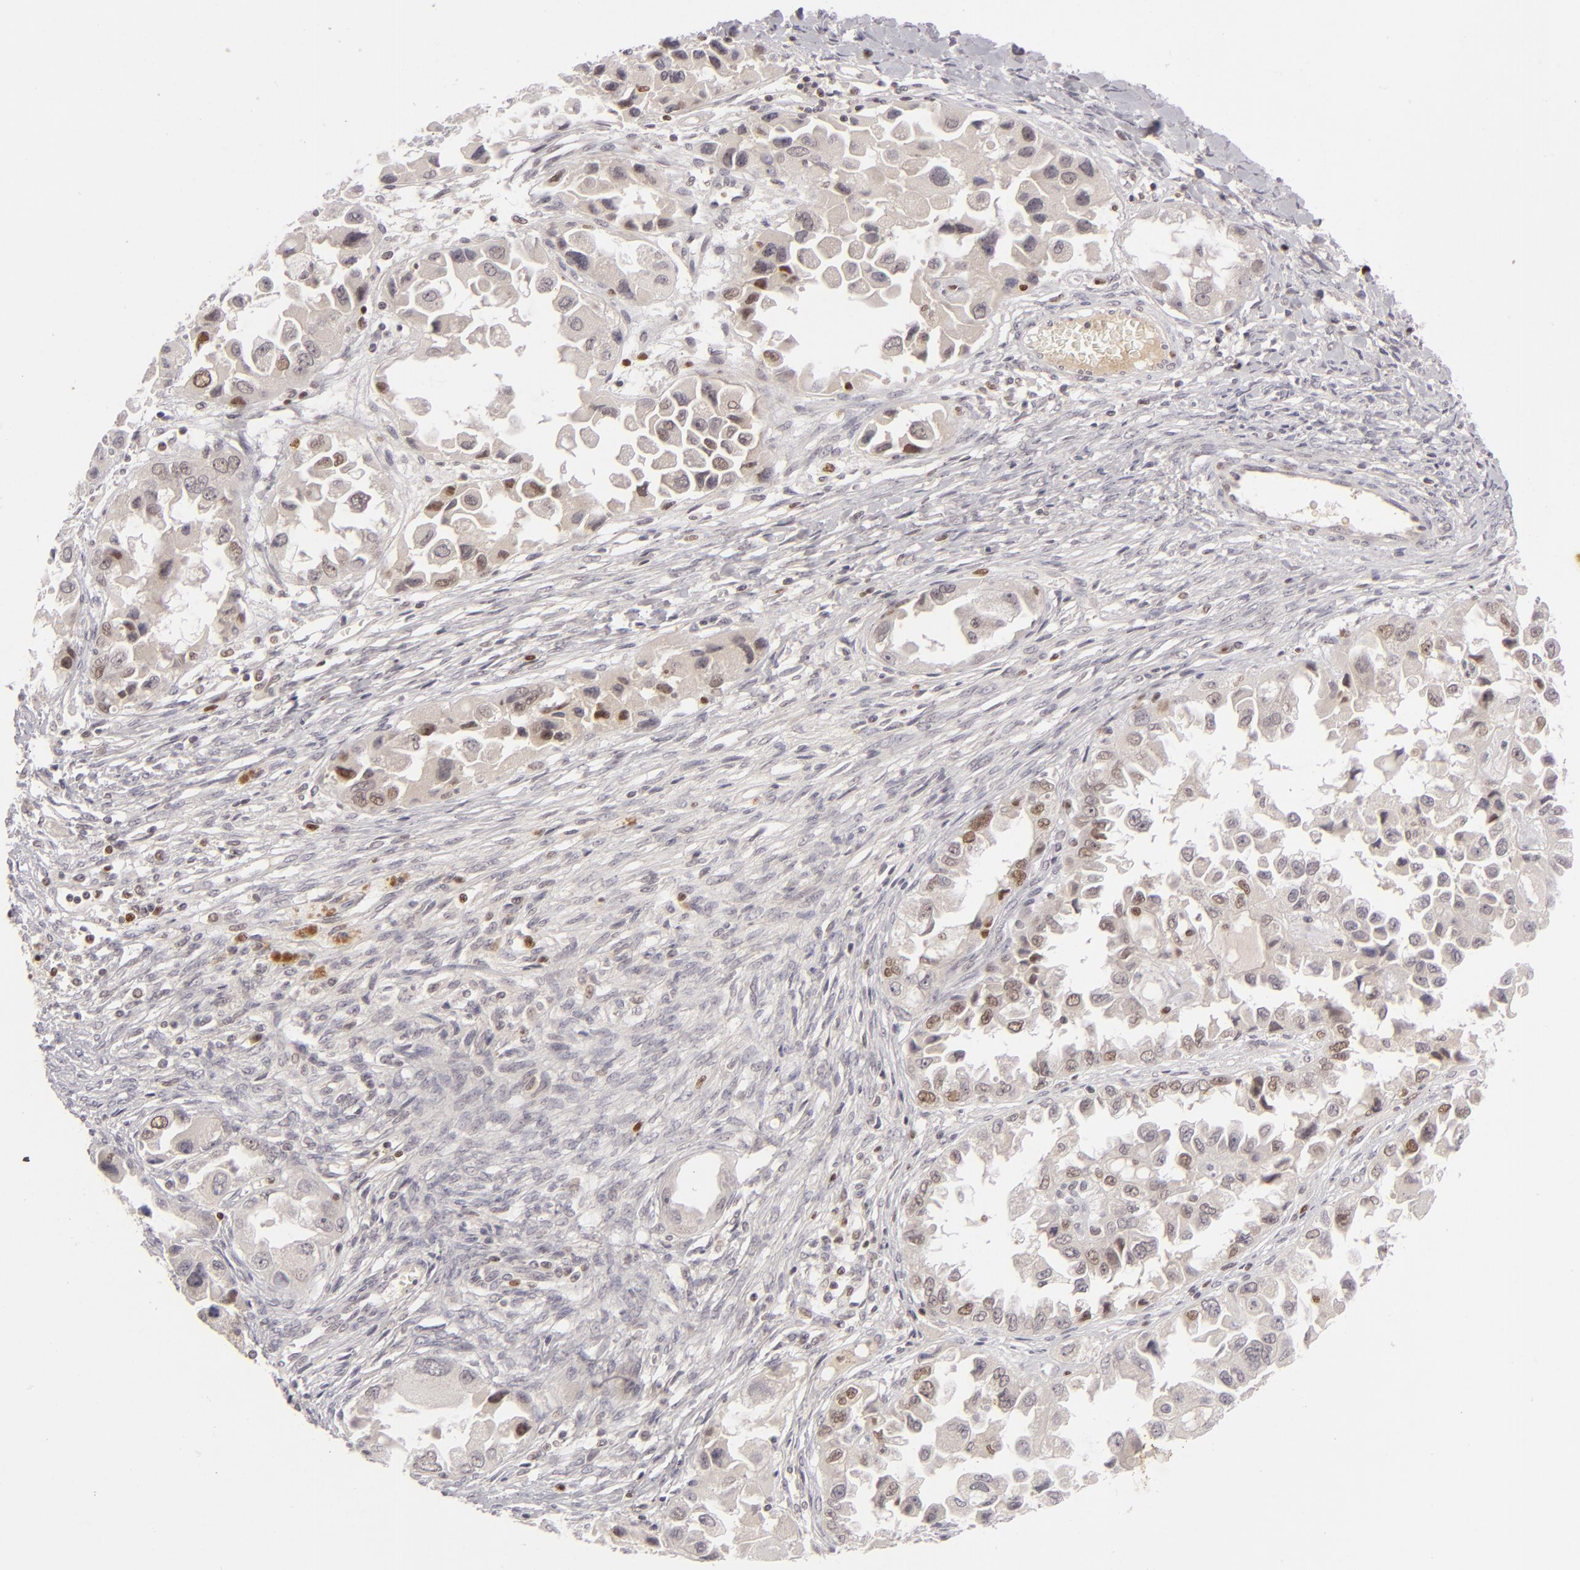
{"staining": {"intensity": "moderate", "quantity": "<25%", "location": "nuclear"}, "tissue": "ovarian cancer", "cell_type": "Tumor cells", "image_type": "cancer", "snomed": [{"axis": "morphology", "description": "Cystadenocarcinoma, serous, NOS"}, {"axis": "topography", "description": "Ovary"}], "caption": "Protein staining by IHC exhibits moderate nuclear staining in approximately <25% of tumor cells in serous cystadenocarcinoma (ovarian).", "gene": "FEN1", "patient": {"sex": "female", "age": 84}}